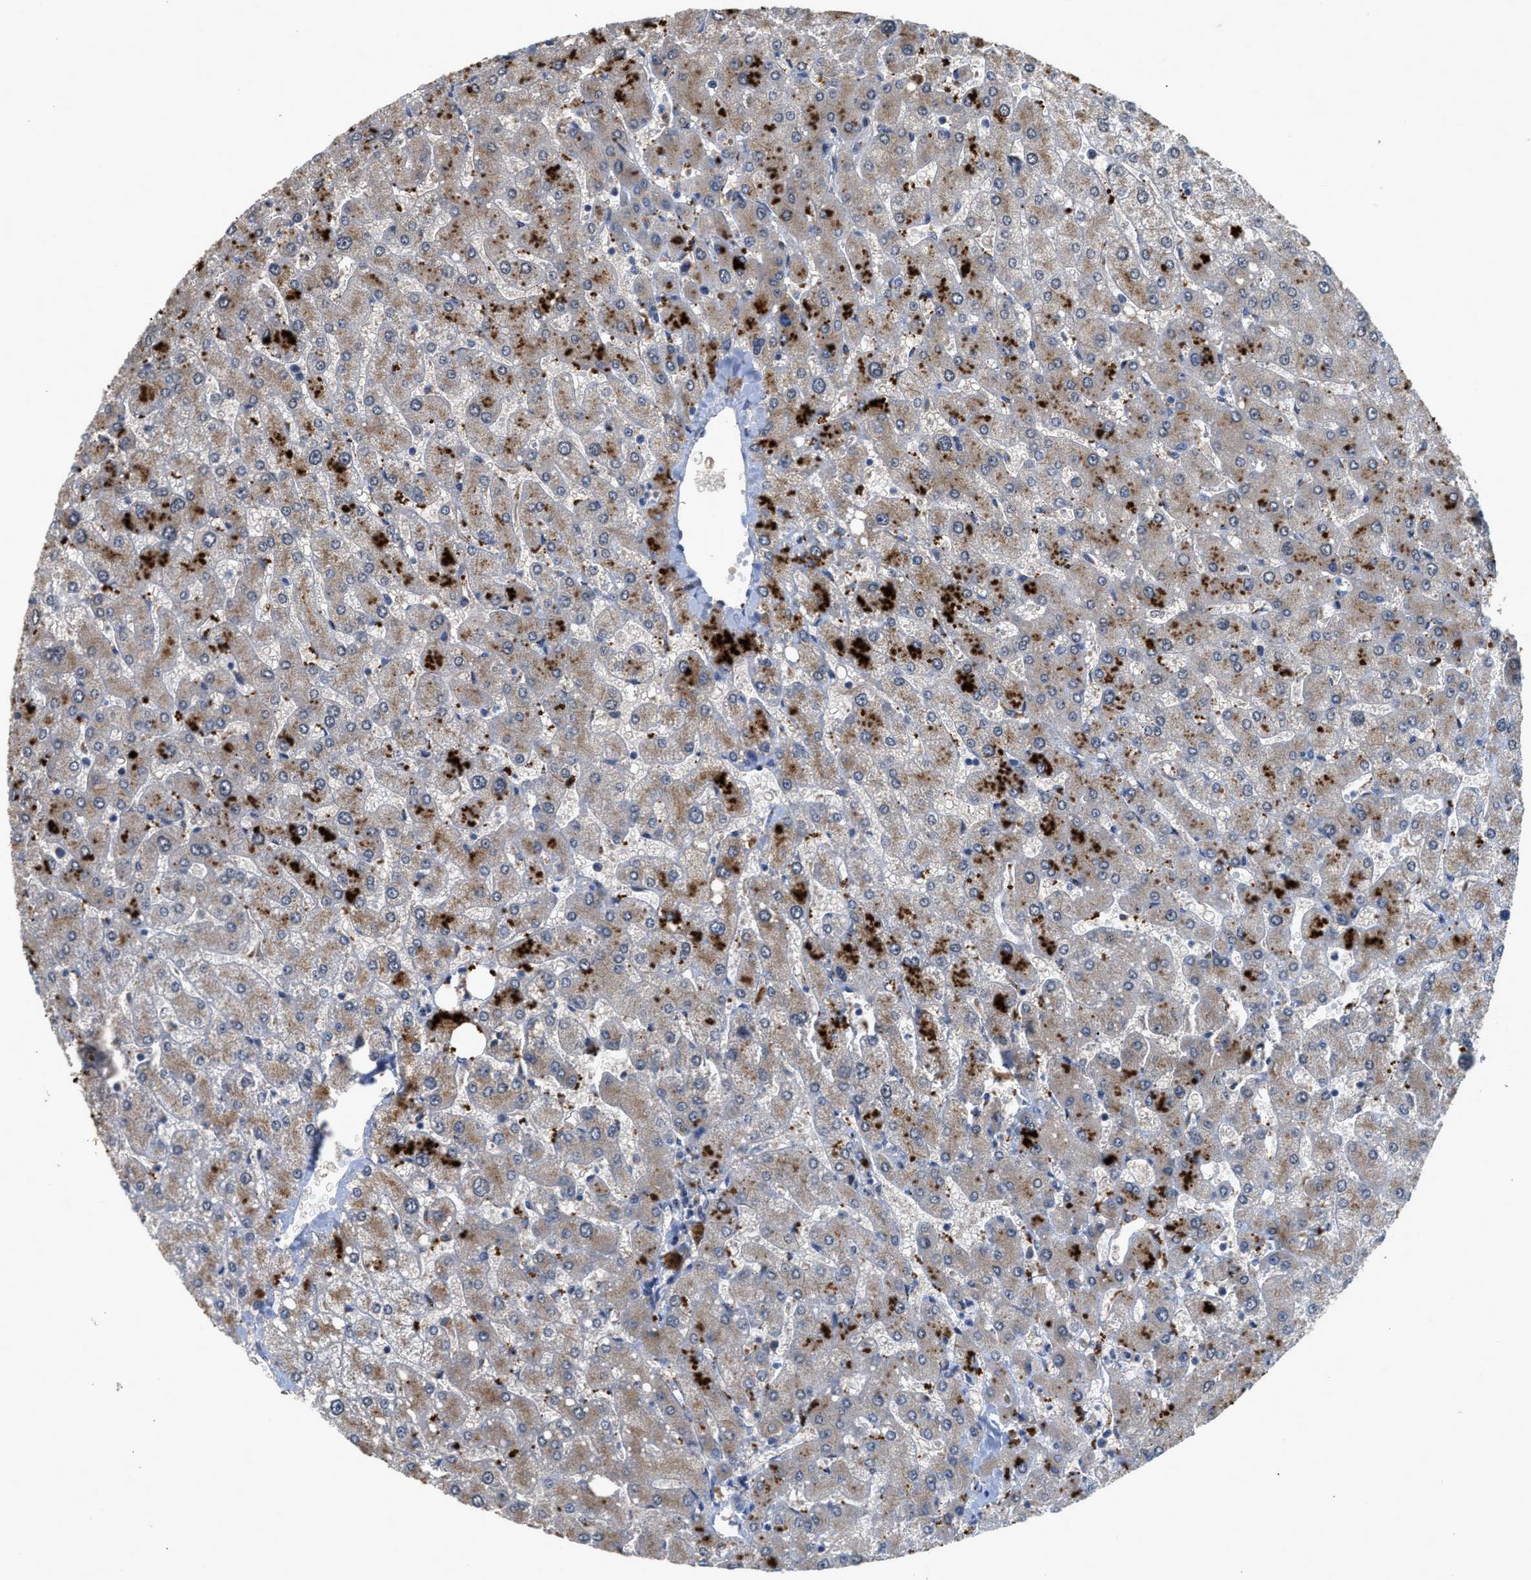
{"staining": {"intensity": "negative", "quantity": "none", "location": "none"}, "tissue": "liver", "cell_type": "Cholangiocytes", "image_type": "normal", "snomed": [{"axis": "morphology", "description": "Normal tissue, NOS"}, {"axis": "topography", "description": "Liver"}], "caption": "This is an IHC histopathology image of normal human liver. There is no expression in cholangiocytes.", "gene": "SIK2", "patient": {"sex": "male", "age": 55}}